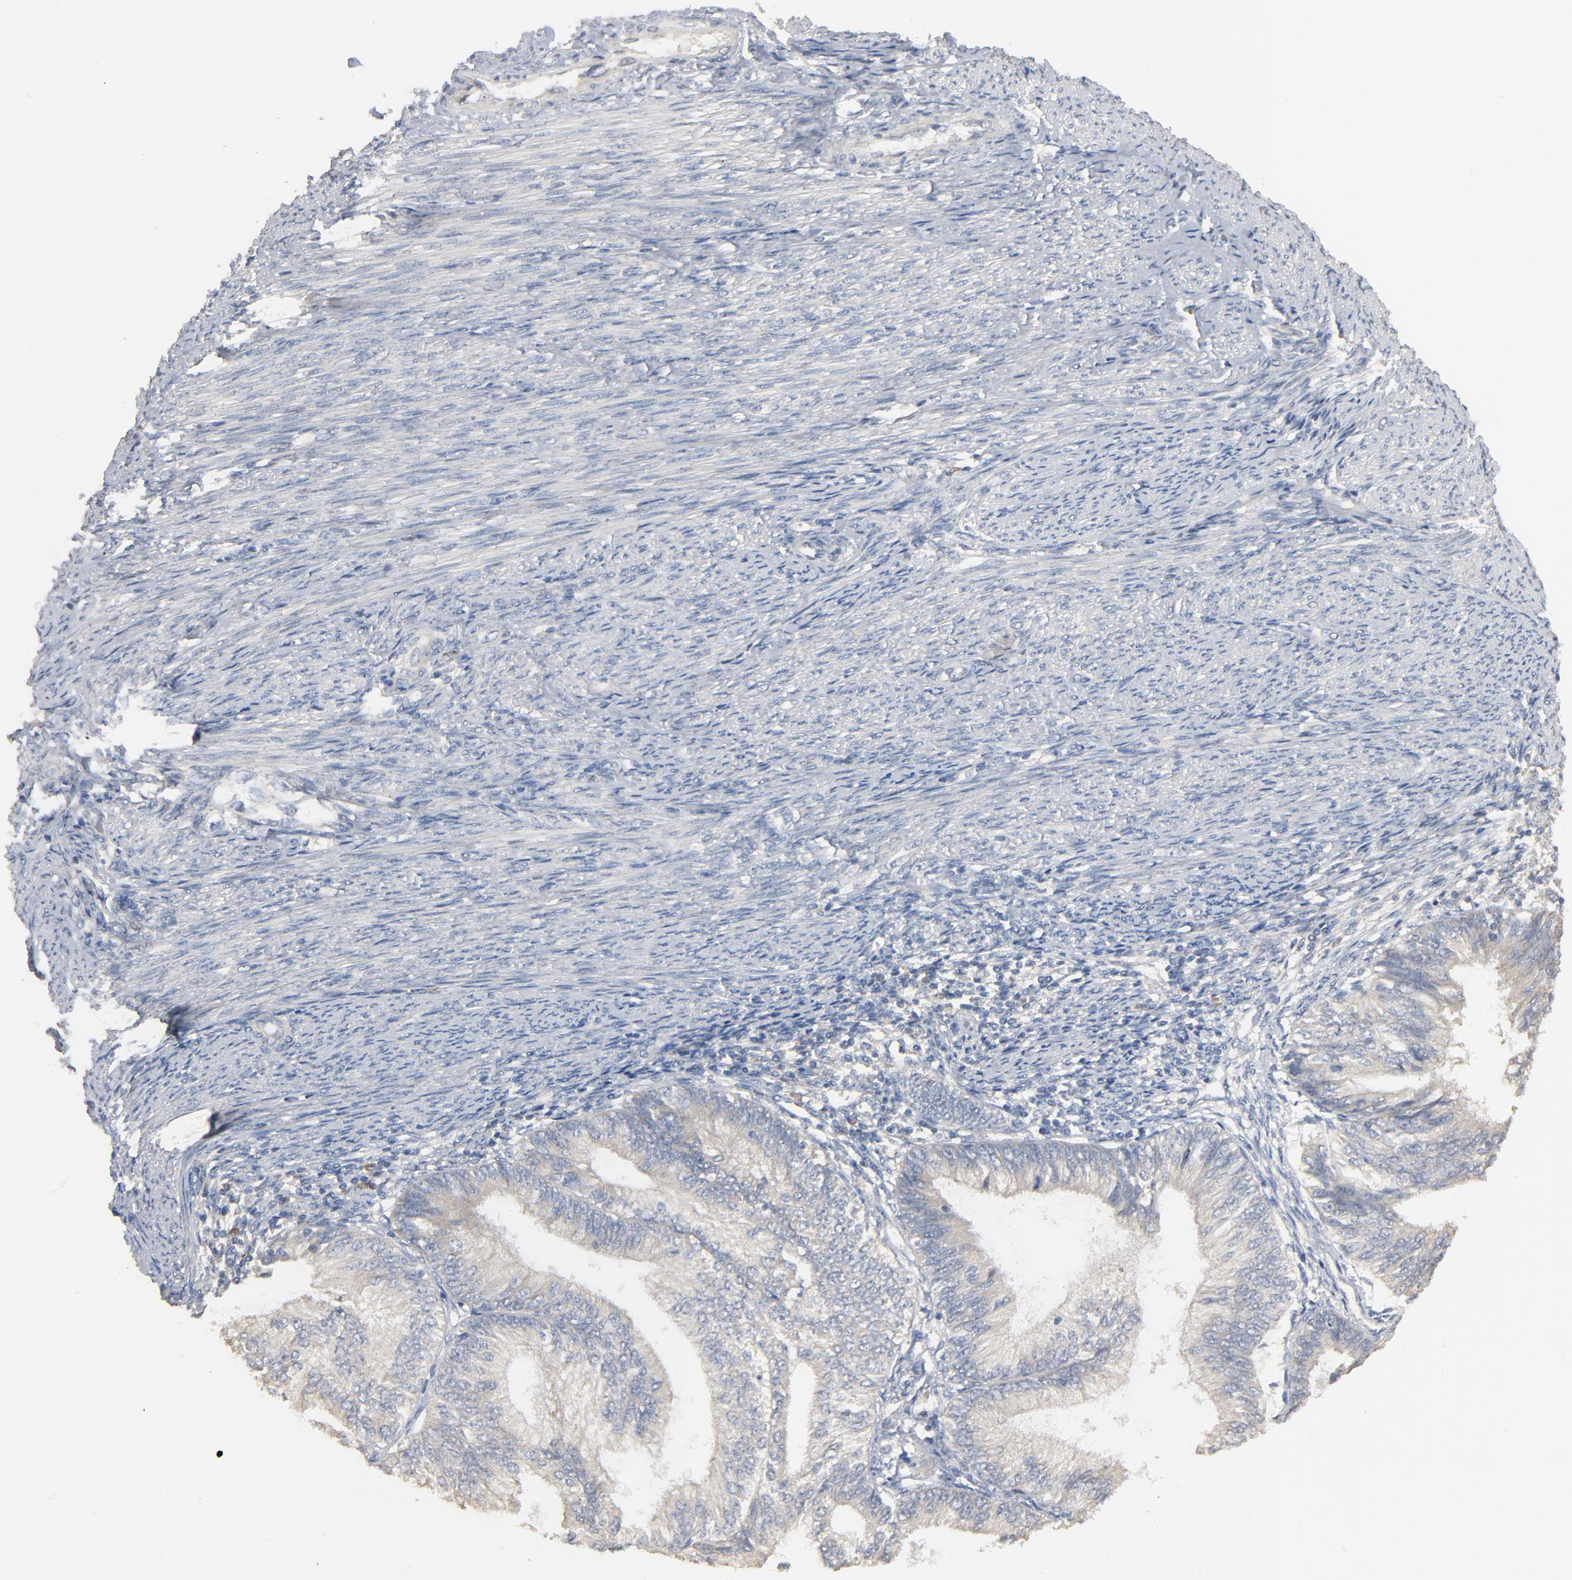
{"staining": {"intensity": "negative", "quantity": "none", "location": "none"}, "tissue": "endometrial cancer", "cell_type": "Tumor cells", "image_type": "cancer", "snomed": [{"axis": "morphology", "description": "Adenocarcinoma, NOS"}, {"axis": "topography", "description": "Endometrium"}], "caption": "Immunohistochemistry (IHC) of human endometrial cancer shows no expression in tumor cells. (Brightfield microscopy of DAB (3,3'-diaminobenzidine) IHC at high magnification).", "gene": "ZDHHC8", "patient": {"sex": "female", "age": 55}}